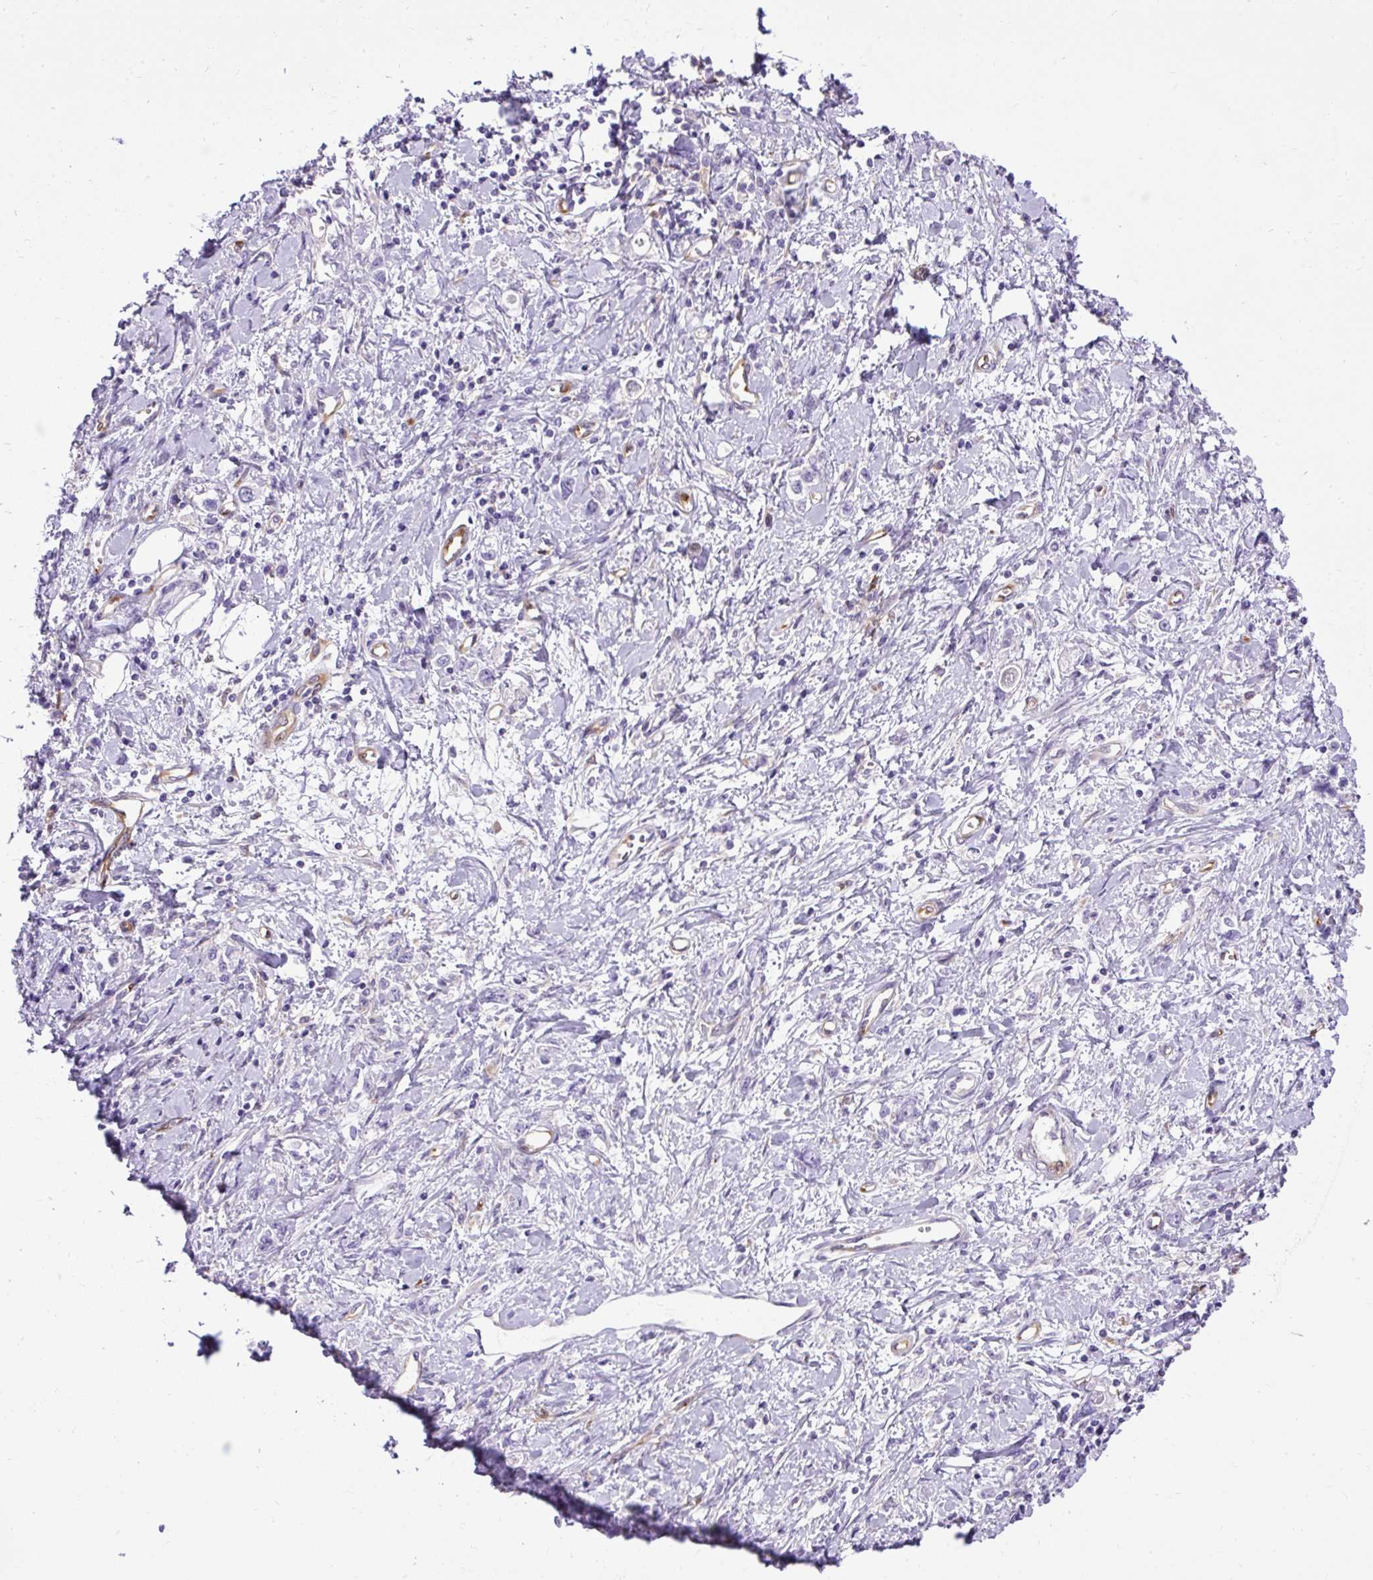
{"staining": {"intensity": "negative", "quantity": "none", "location": "none"}, "tissue": "stomach cancer", "cell_type": "Tumor cells", "image_type": "cancer", "snomed": [{"axis": "morphology", "description": "Adenocarcinoma, NOS"}, {"axis": "topography", "description": "Stomach"}], "caption": "High magnification brightfield microscopy of stomach cancer (adenocarcinoma) stained with DAB (brown) and counterstained with hematoxylin (blue): tumor cells show no significant expression. (Immunohistochemistry, brightfield microscopy, high magnification).", "gene": "MAP1S", "patient": {"sex": "female", "age": 76}}